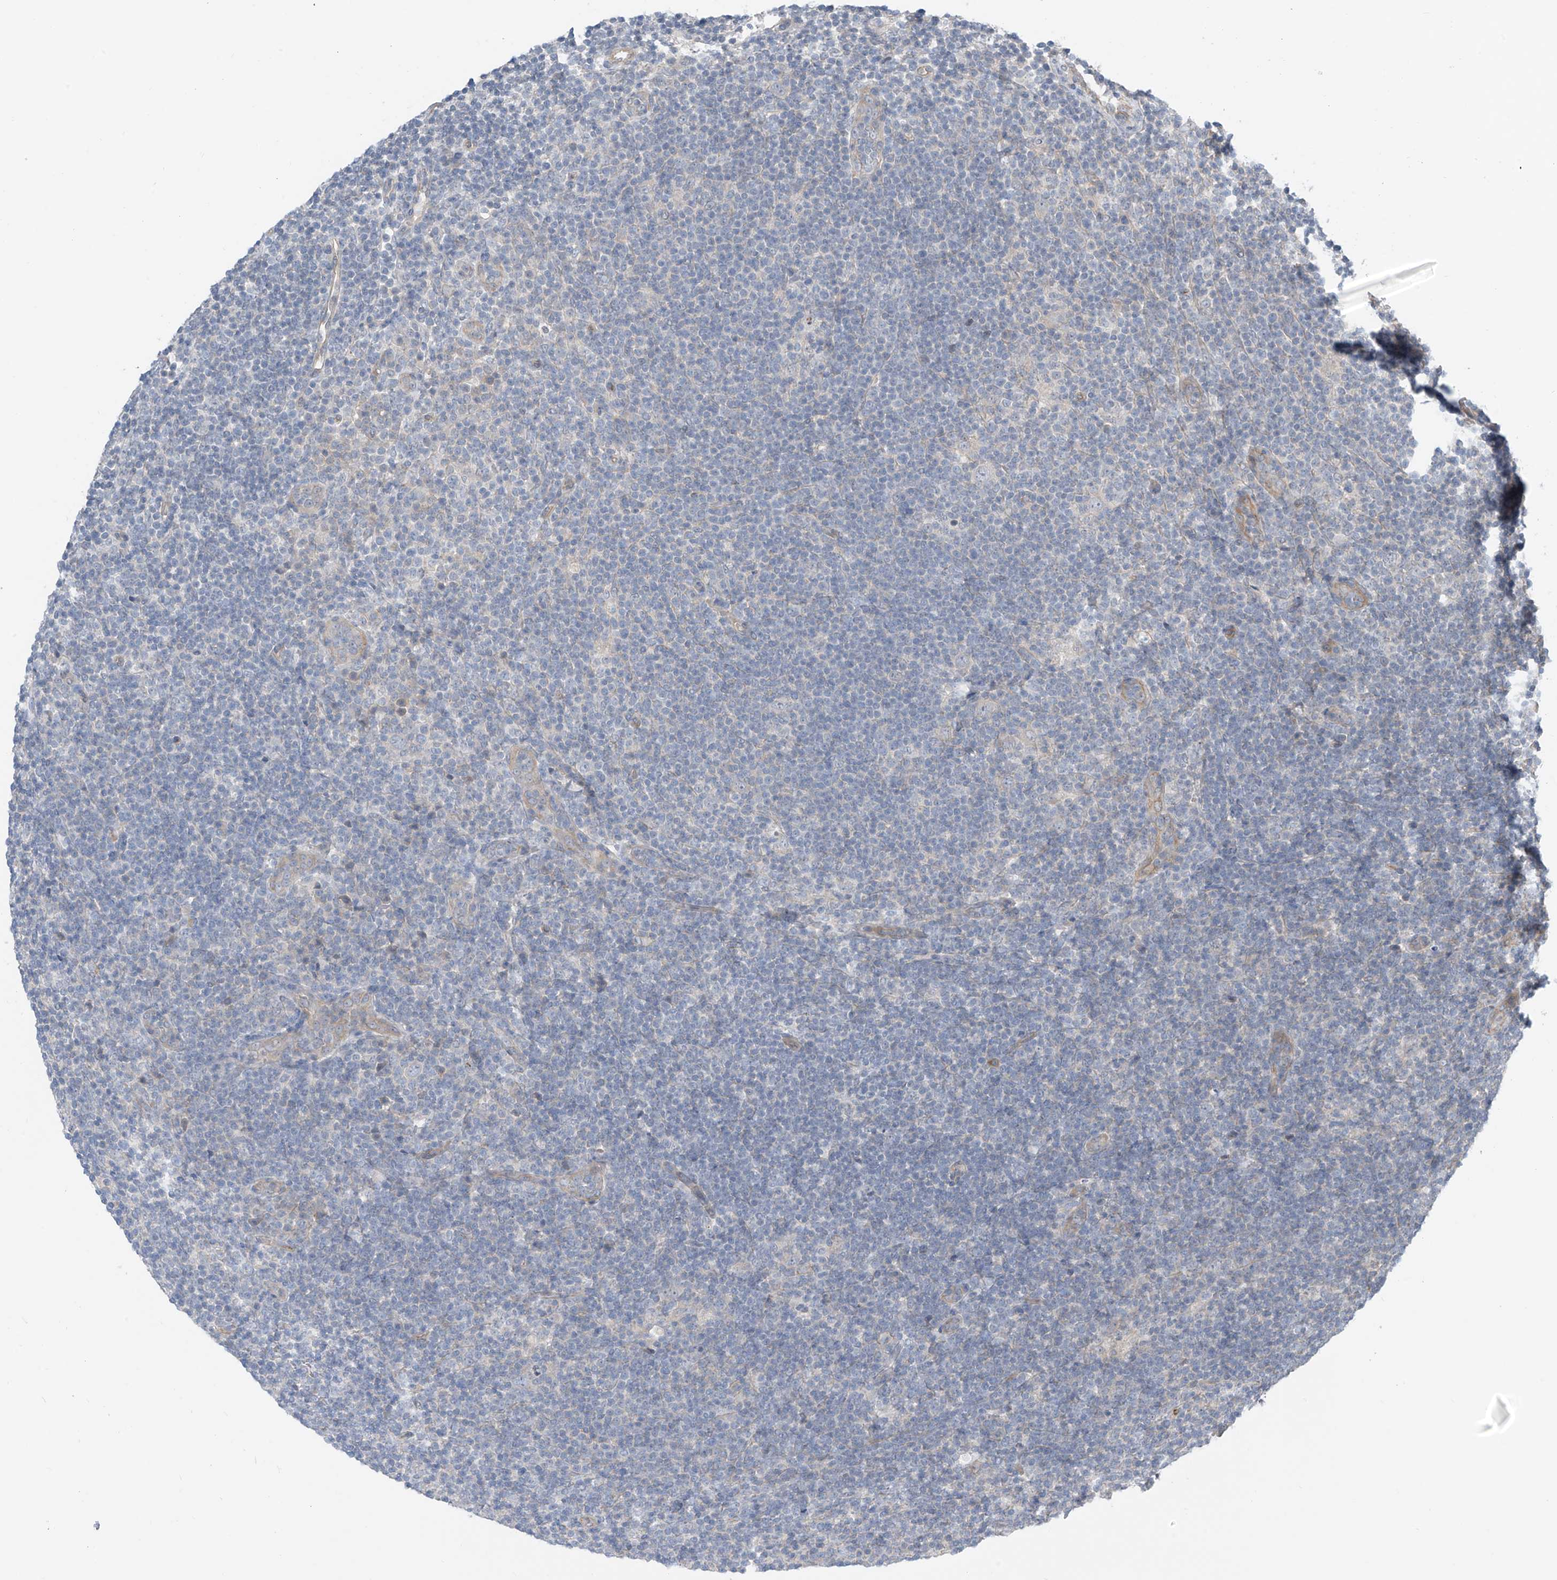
{"staining": {"intensity": "negative", "quantity": "none", "location": "none"}, "tissue": "lymphoma", "cell_type": "Tumor cells", "image_type": "cancer", "snomed": [{"axis": "morphology", "description": "Hodgkin's disease, NOS"}, {"axis": "topography", "description": "Lymph node"}], "caption": "Lymphoma stained for a protein using IHC shows no expression tumor cells.", "gene": "ABLIM2", "patient": {"sex": "female", "age": 57}}